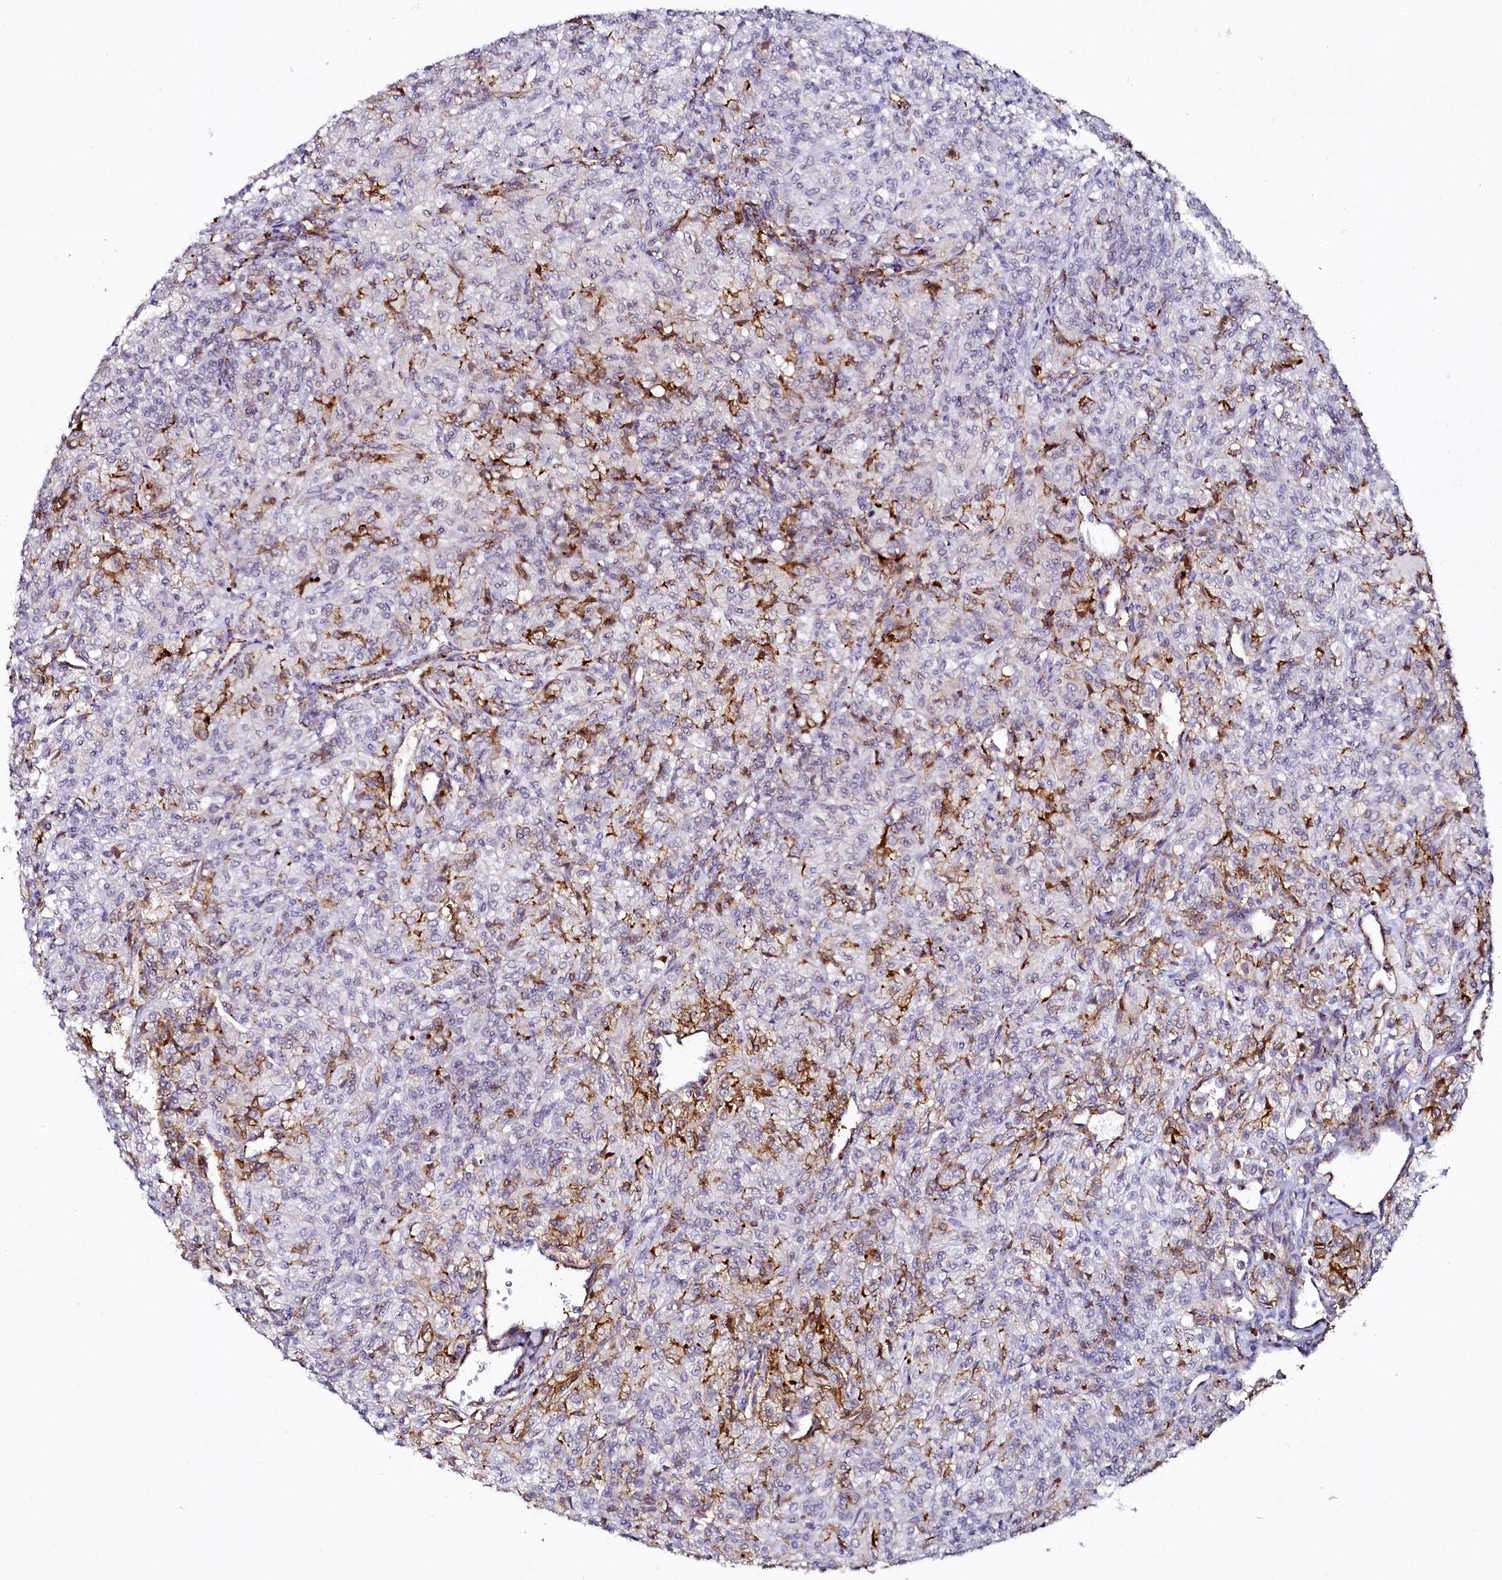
{"staining": {"intensity": "negative", "quantity": "none", "location": "none"}, "tissue": "renal cancer", "cell_type": "Tumor cells", "image_type": "cancer", "snomed": [{"axis": "morphology", "description": "Adenocarcinoma, NOS"}, {"axis": "topography", "description": "Kidney"}], "caption": "The immunohistochemistry (IHC) image has no significant positivity in tumor cells of renal cancer (adenocarcinoma) tissue. Brightfield microscopy of immunohistochemistry (IHC) stained with DAB (3,3'-diaminobenzidine) (brown) and hematoxylin (blue), captured at high magnification.", "gene": "AAAS", "patient": {"sex": "male", "age": 77}}